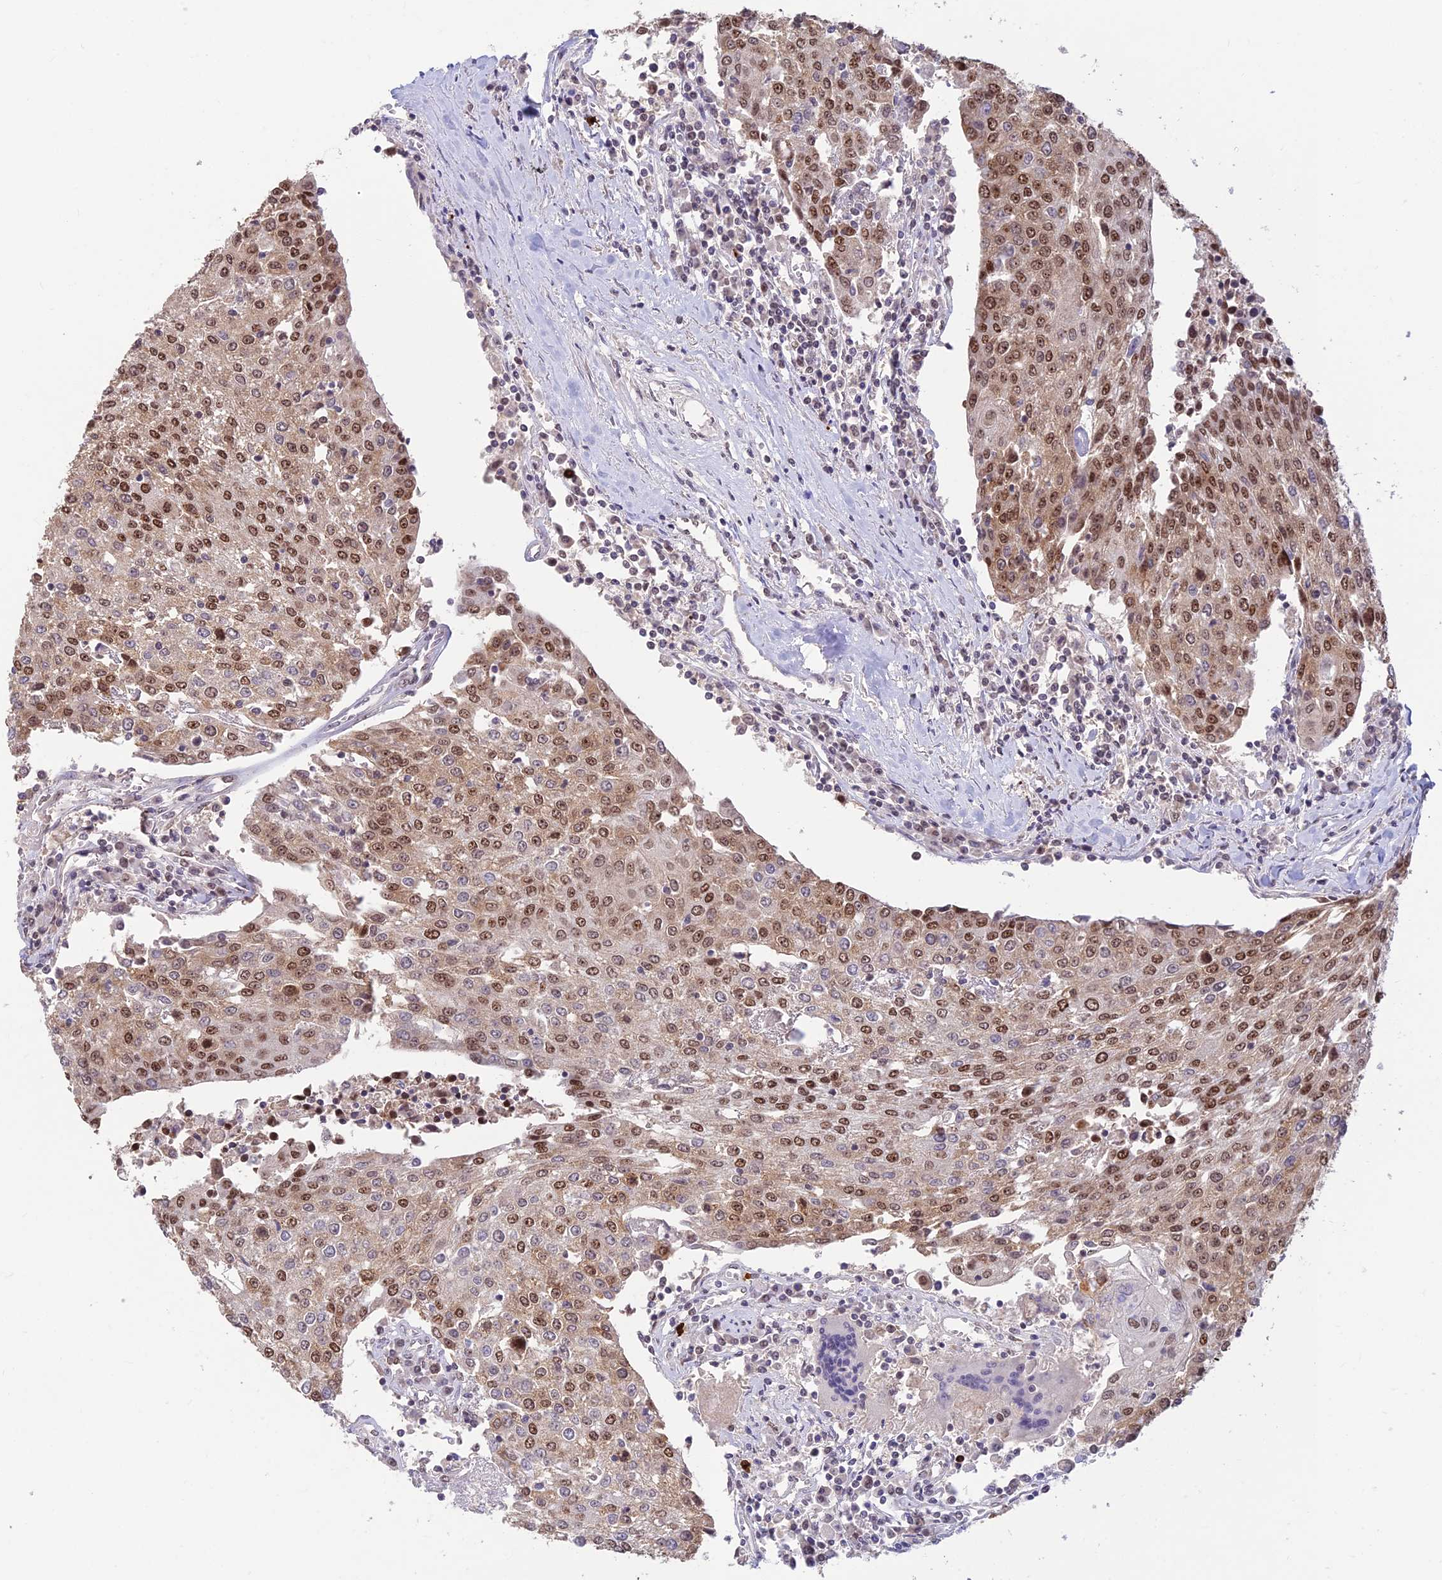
{"staining": {"intensity": "moderate", "quantity": ">75%", "location": "cytoplasmic/membranous,nuclear"}, "tissue": "urothelial cancer", "cell_type": "Tumor cells", "image_type": "cancer", "snomed": [{"axis": "morphology", "description": "Urothelial carcinoma, High grade"}, {"axis": "topography", "description": "Urinary bladder"}], "caption": "The micrograph exhibits a brown stain indicating the presence of a protein in the cytoplasmic/membranous and nuclear of tumor cells in urothelial cancer.", "gene": "POLR1G", "patient": {"sex": "female", "age": 85}}